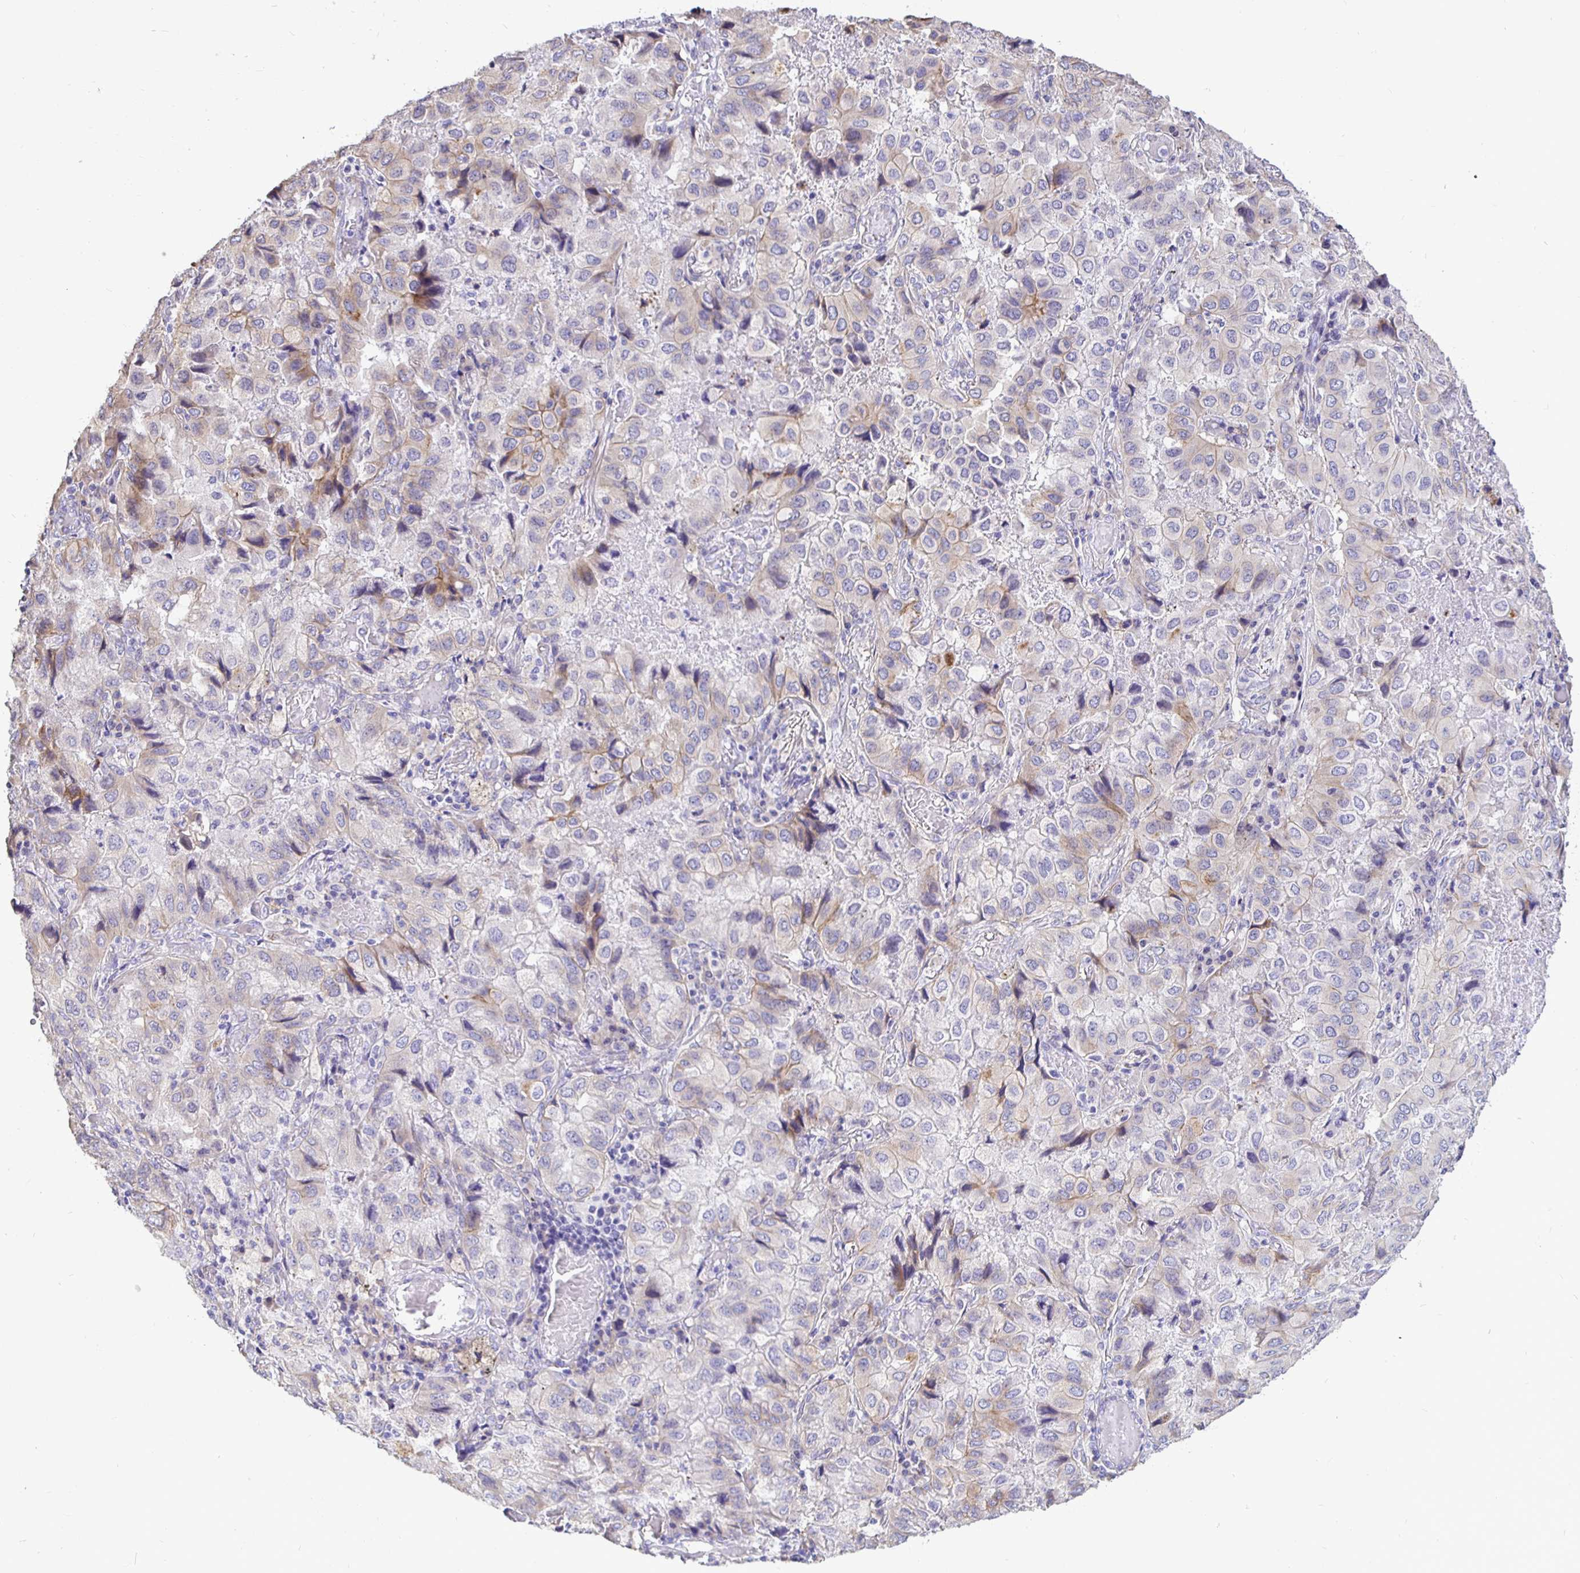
{"staining": {"intensity": "weak", "quantity": "<25%", "location": "cytoplasmic/membranous"}, "tissue": "lung cancer", "cell_type": "Tumor cells", "image_type": "cancer", "snomed": [{"axis": "morphology", "description": "Aneuploidy"}, {"axis": "morphology", "description": "Adenocarcinoma, NOS"}, {"axis": "morphology", "description": "Adenocarcinoma, metastatic, NOS"}, {"axis": "topography", "description": "Lymph node"}, {"axis": "topography", "description": "Lung"}], "caption": "Tumor cells show no significant protein staining in lung cancer (metastatic adenocarcinoma).", "gene": "DNAI2", "patient": {"sex": "female", "age": 48}}